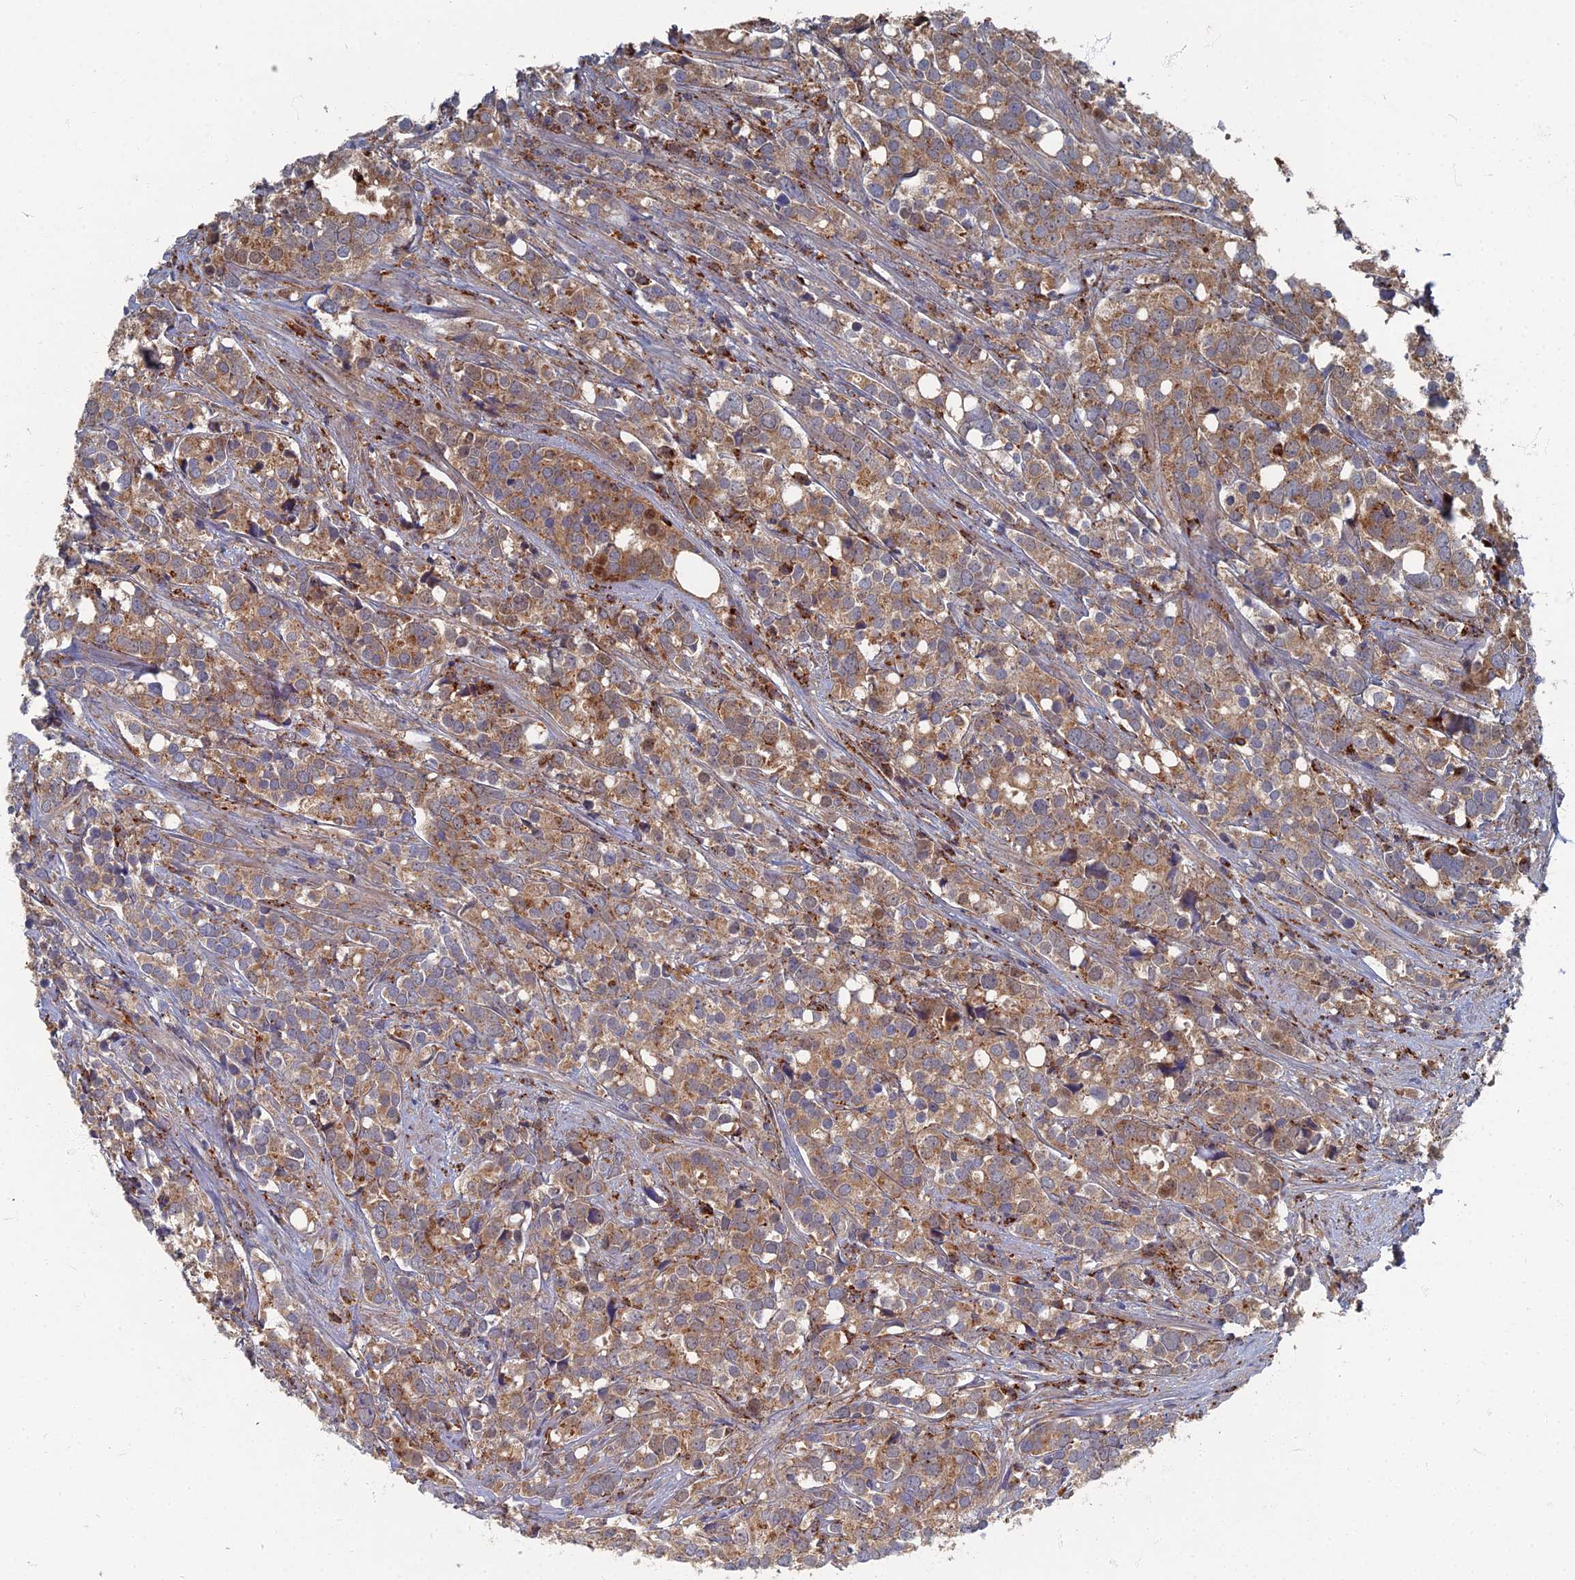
{"staining": {"intensity": "moderate", "quantity": ">75%", "location": "cytoplasmic/membranous,nuclear"}, "tissue": "prostate cancer", "cell_type": "Tumor cells", "image_type": "cancer", "snomed": [{"axis": "morphology", "description": "Adenocarcinoma, High grade"}, {"axis": "topography", "description": "Prostate"}], "caption": "Immunohistochemistry of adenocarcinoma (high-grade) (prostate) exhibits medium levels of moderate cytoplasmic/membranous and nuclear expression in about >75% of tumor cells.", "gene": "PPCDC", "patient": {"sex": "male", "age": 71}}